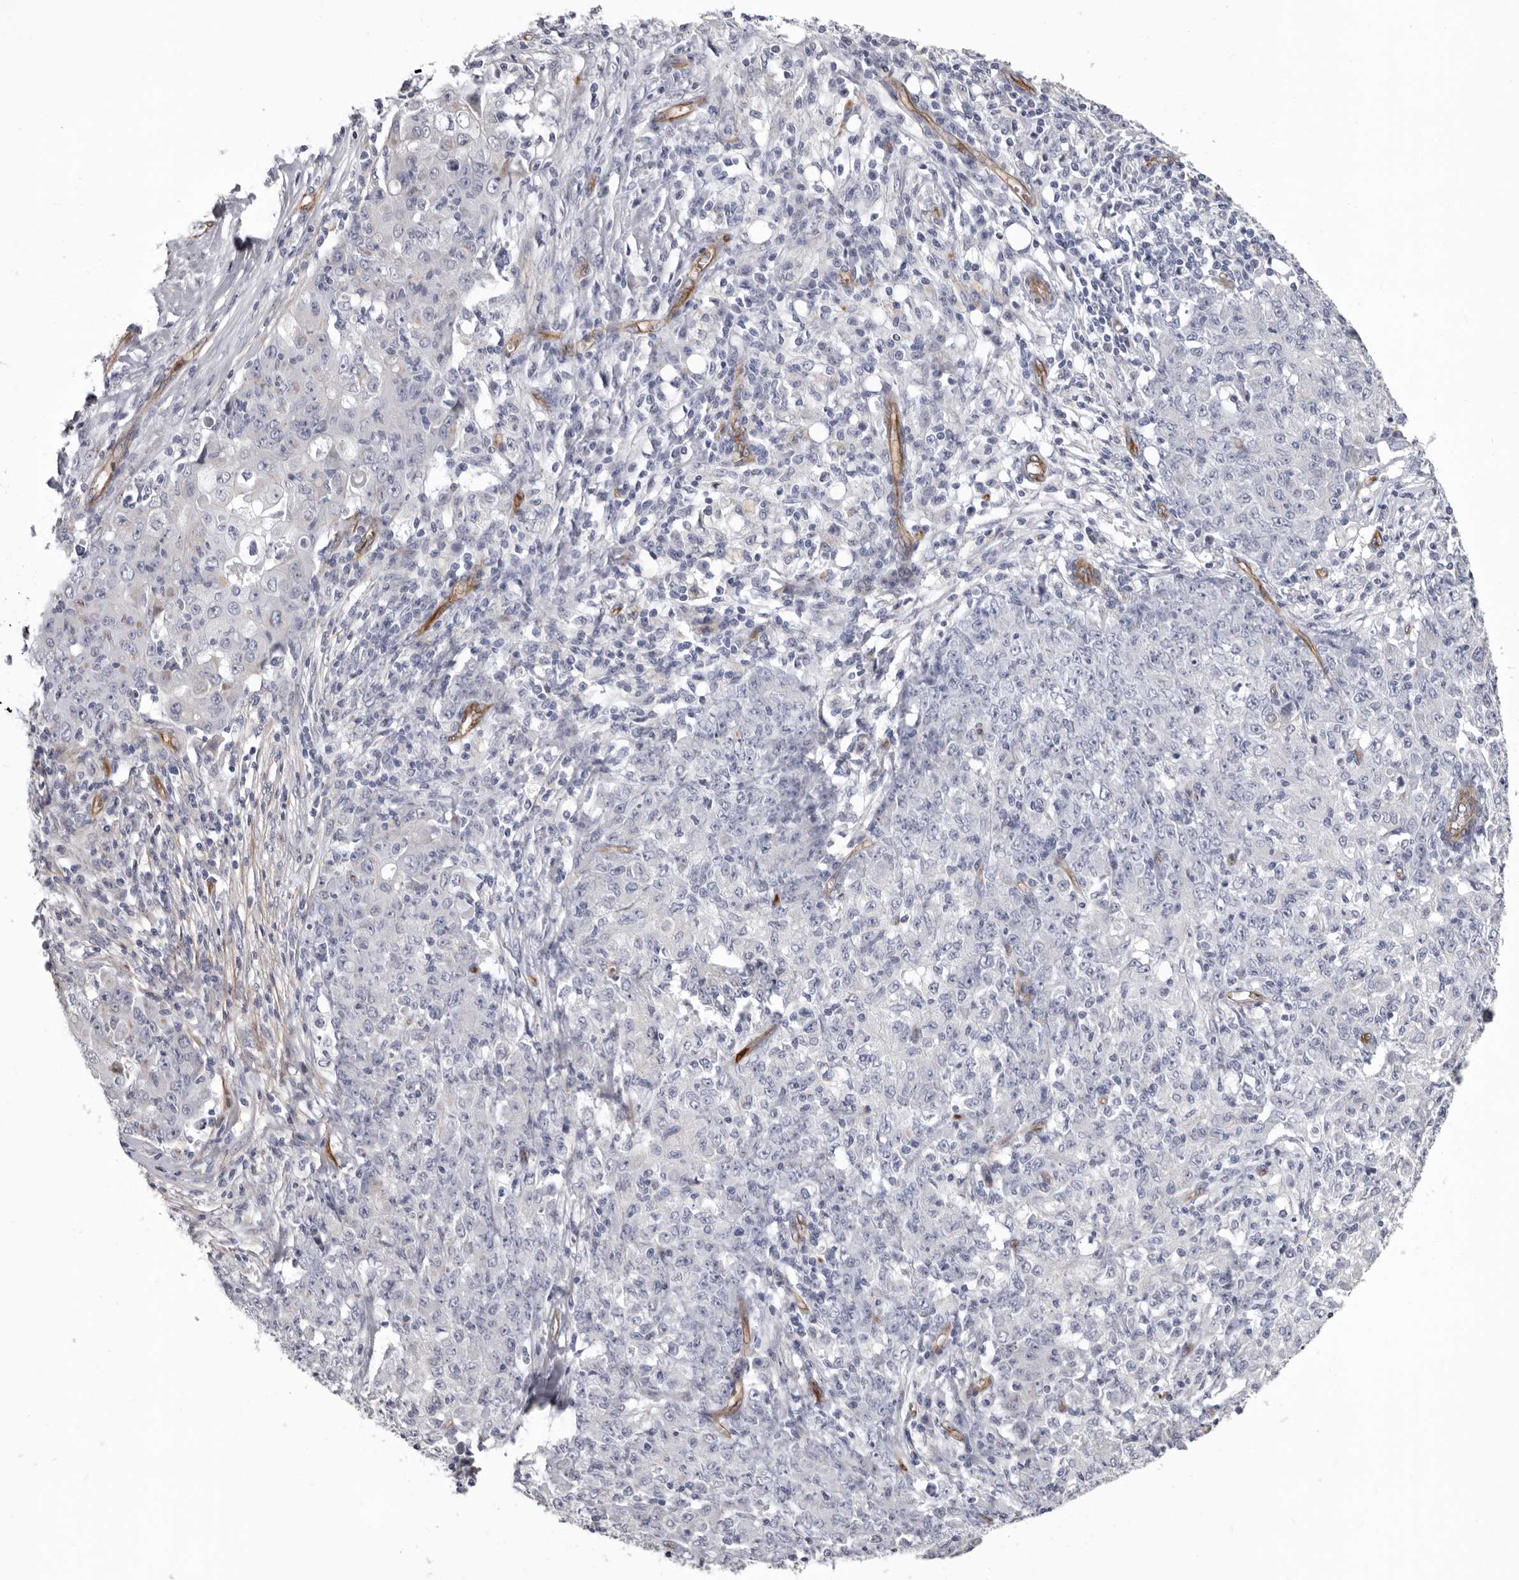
{"staining": {"intensity": "negative", "quantity": "none", "location": "none"}, "tissue": "ovarian cancer", "cell_type": "Tumor cells", "image_type": "cancer", "snomed": [{"axis": "morphology", "description": "Carcinoma, endometroid"}, {"axis": "topography", "description": "Ovary"}], "caption": "The immunohistochemistry image has no significant positivity in tumor cells of ovarian cancer tissue.", "gene": "ADGRL4", "patient": {"sex": "female", "age": 42}}